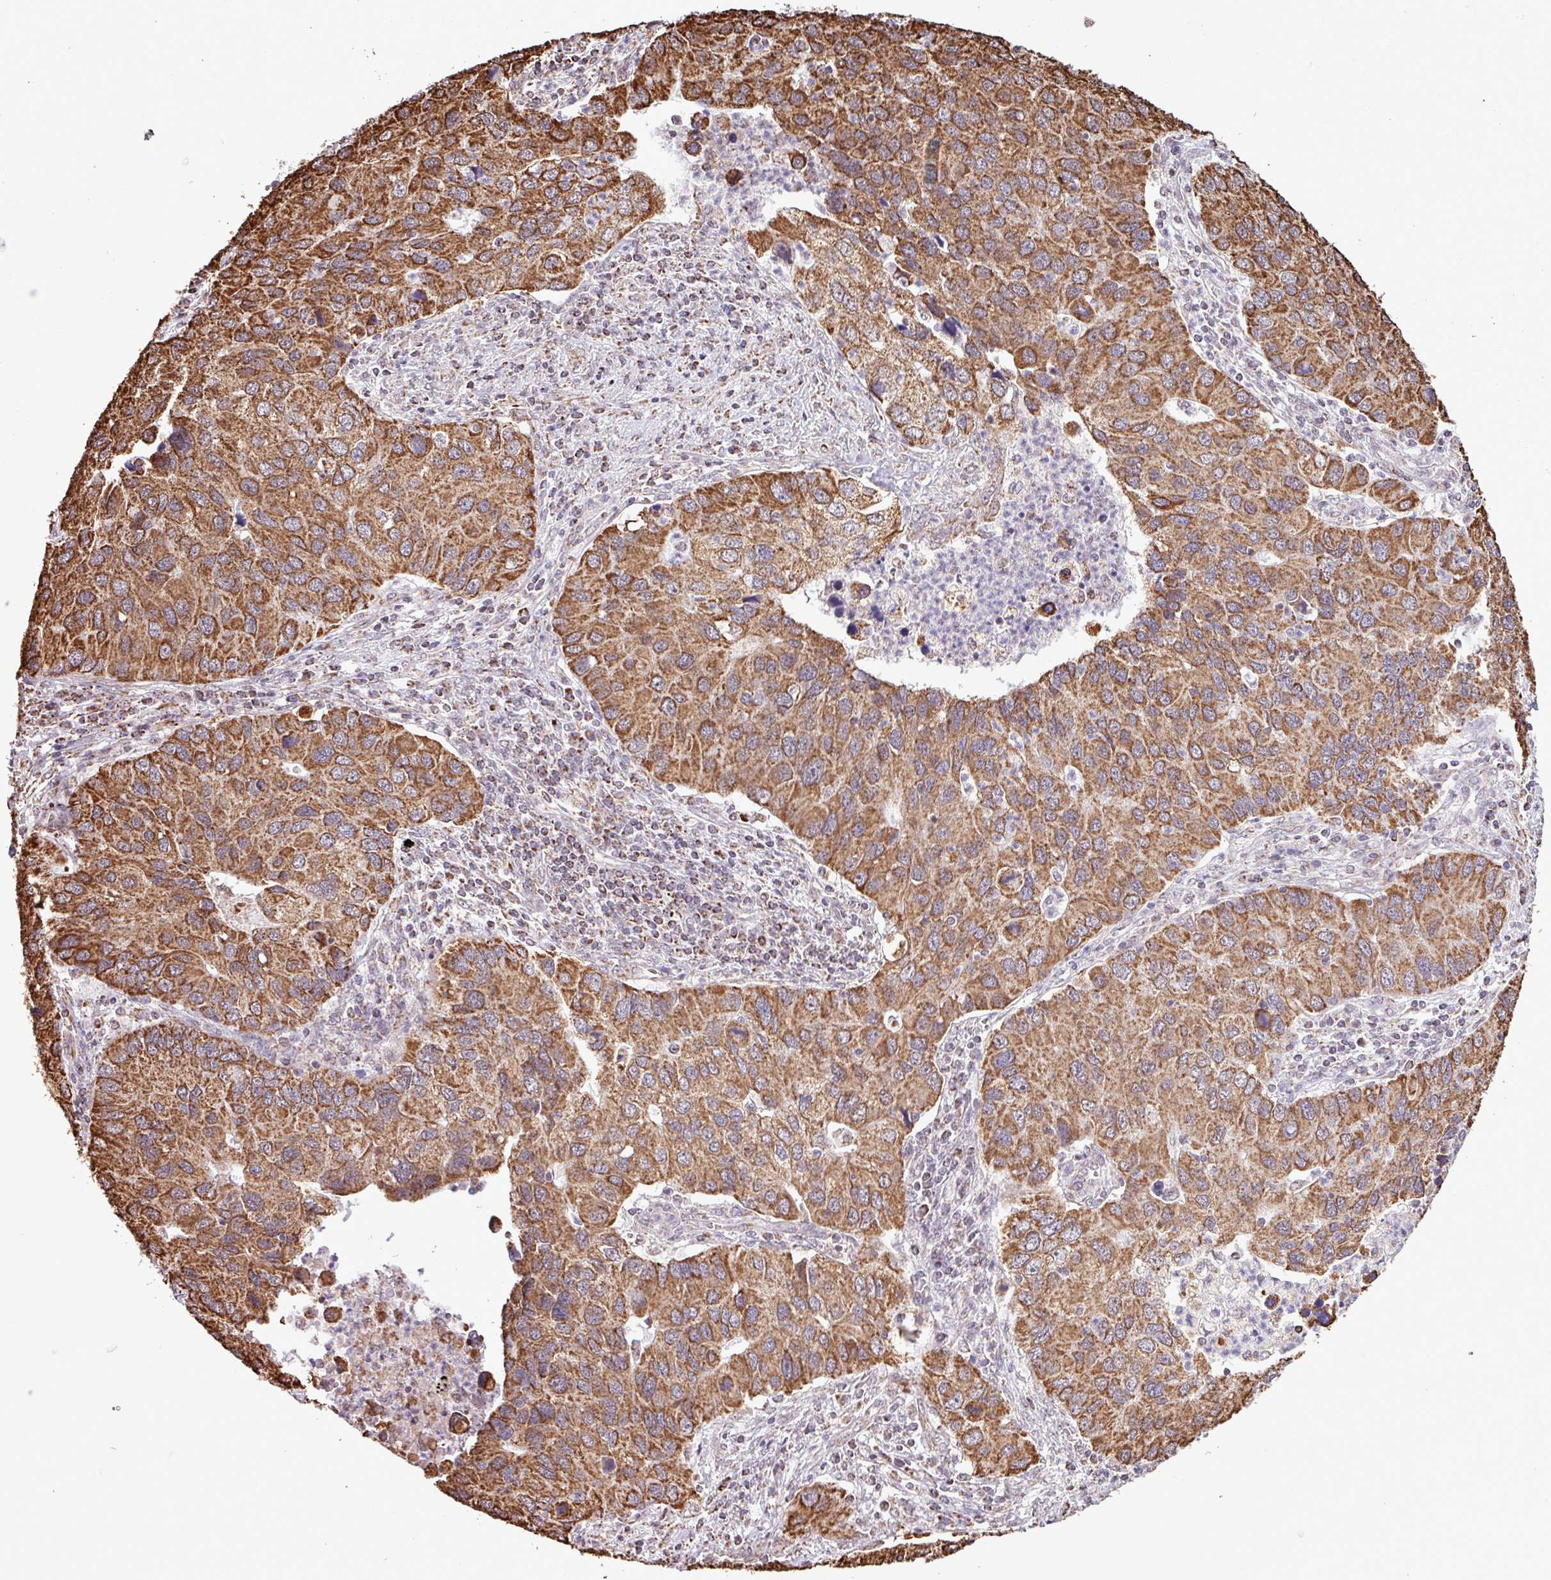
{"staining": {"intensity": "strong", "quantity": ">75%", "location": "cytoplasmic/membranous"}, "tissue": "lung cancer", "cell_type": "Tumor cells", "image_type": "cancer", "snomed": [{"axis": "morphology", "description": "Aneuploidy"}, {"axis": "morphology", "description": "Adenocarcinoma, NOS"}, {"axis": "topography", "description": "Lymph node"}, {"axis": "topography", "description": "Lung"}], "caption": "A high amount of strong cytoplasmic/membranous expression is identified in about >75% of tumor cells in adenocarcinoma (lung) tissue.", "gene": "ALG8", "patient": {"sex": "female", "age": 74}}